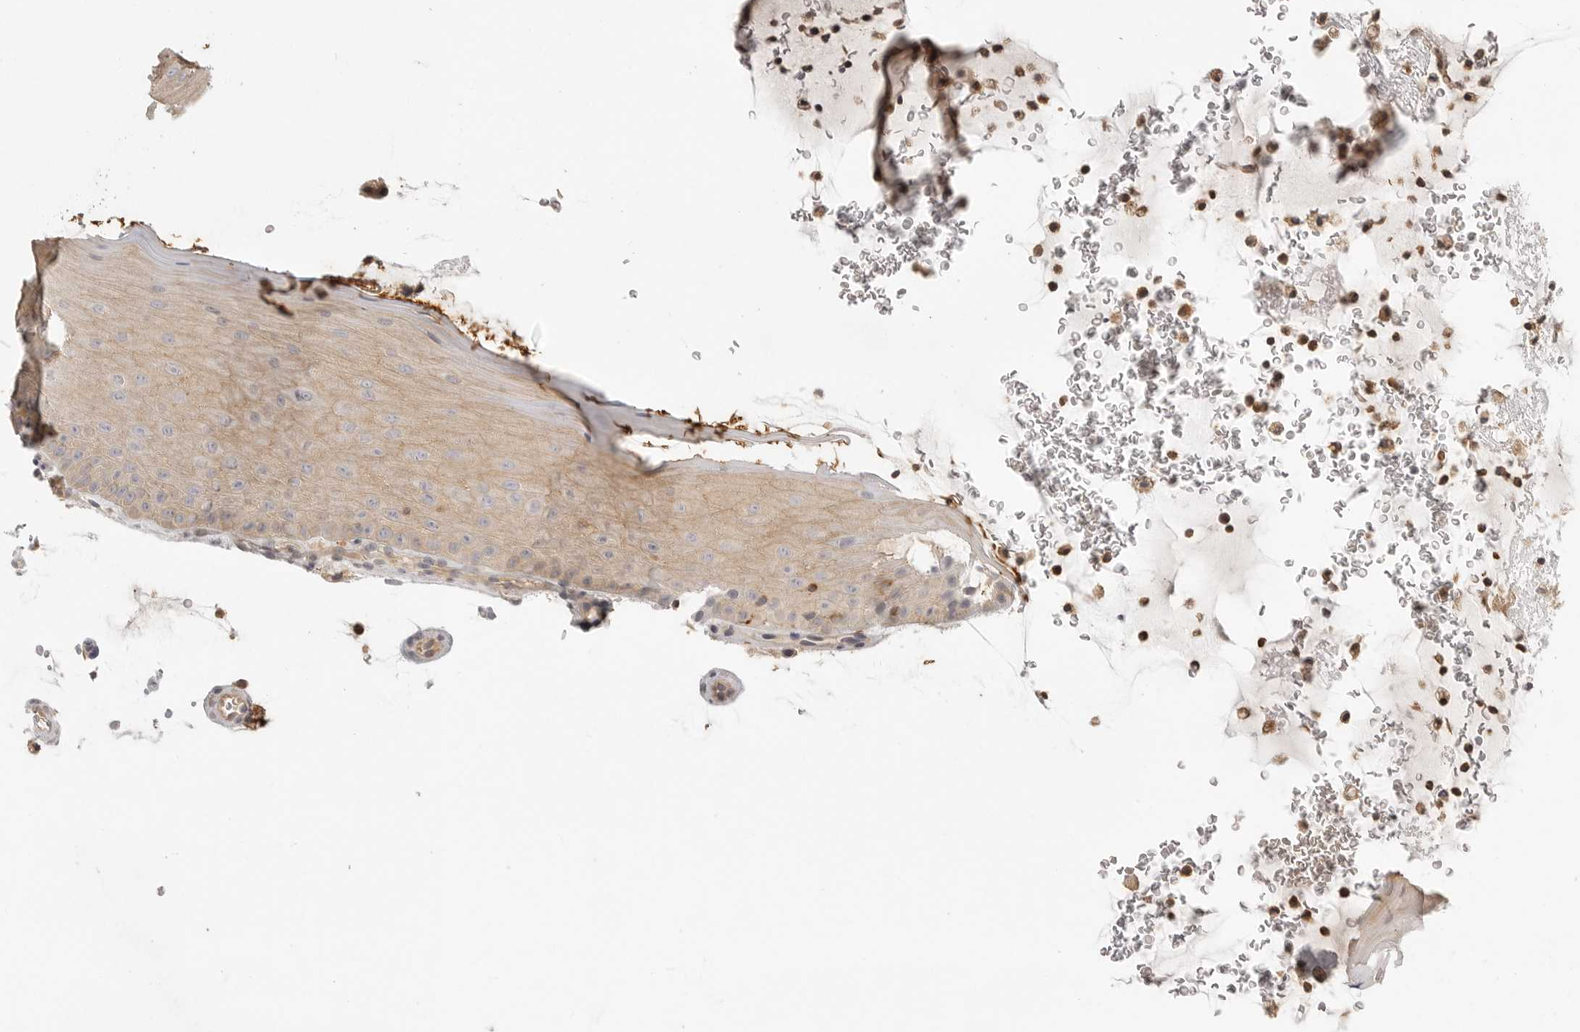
{"staining": {"intensity": "weak", "quantity": ">75%", "location": "cytoplasmic/membranous"}, "tissue": "oral mucosa", "cell_type": "Squamous epithelial cells", "image_type": "normal", "snomed": [{"axis": "morphology", "description": "Normal tissue, NOS"}, {"axis": "topography", "description": "Oral tissue"}], "caption": "Weak cytoplasmic/membranous staining is seen in approximately >75% of squamous epithelial cells in benign oral mucosa. Using DAB (brown) and hematoxylin (blue) stains, captured at high magnification using brightfield microscopy.", "gene": "DBNL", "patient": {"sex": "male", "age": 13}}